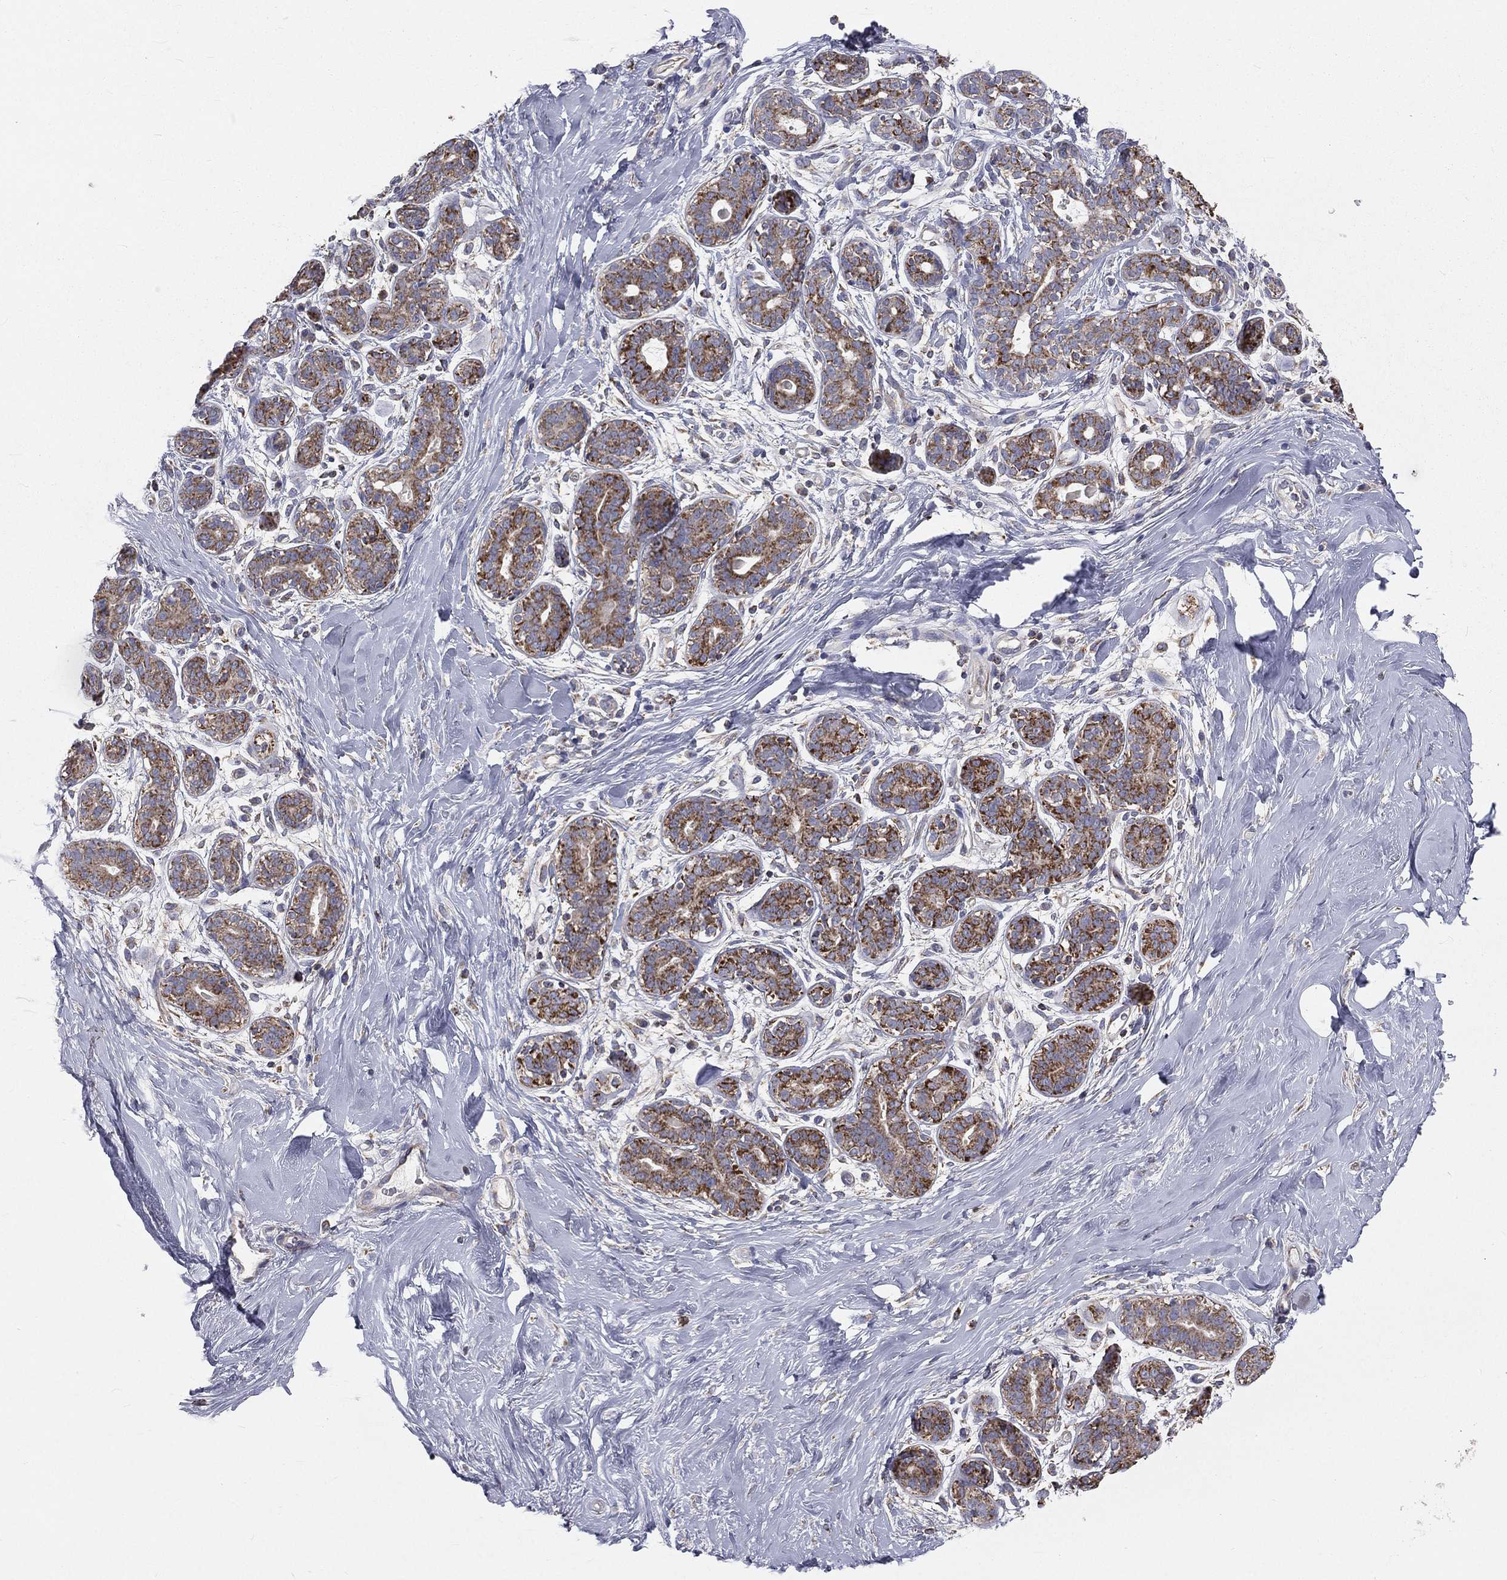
{"staining": {"intensity": "strong", "quantity": ">75%", "location": "cytoplasmic/membranous"}, "tissue": "breast", "cell_type": "Glandular cells", "image_type": "normal", "snomed": [{"axis": "morphology", "description": "Normal tissue, NOS"}, {"axis": "topography", "description": "Breast"}], "caption": "Protein positivity by immunohistochemistry (IHC) reveals strong cytoplasmic/membranous expression in approximately >75% of glandular cells in unremarkable breast.", "gene": "HADH", "patient": {"sex": "female", "age": 43}}